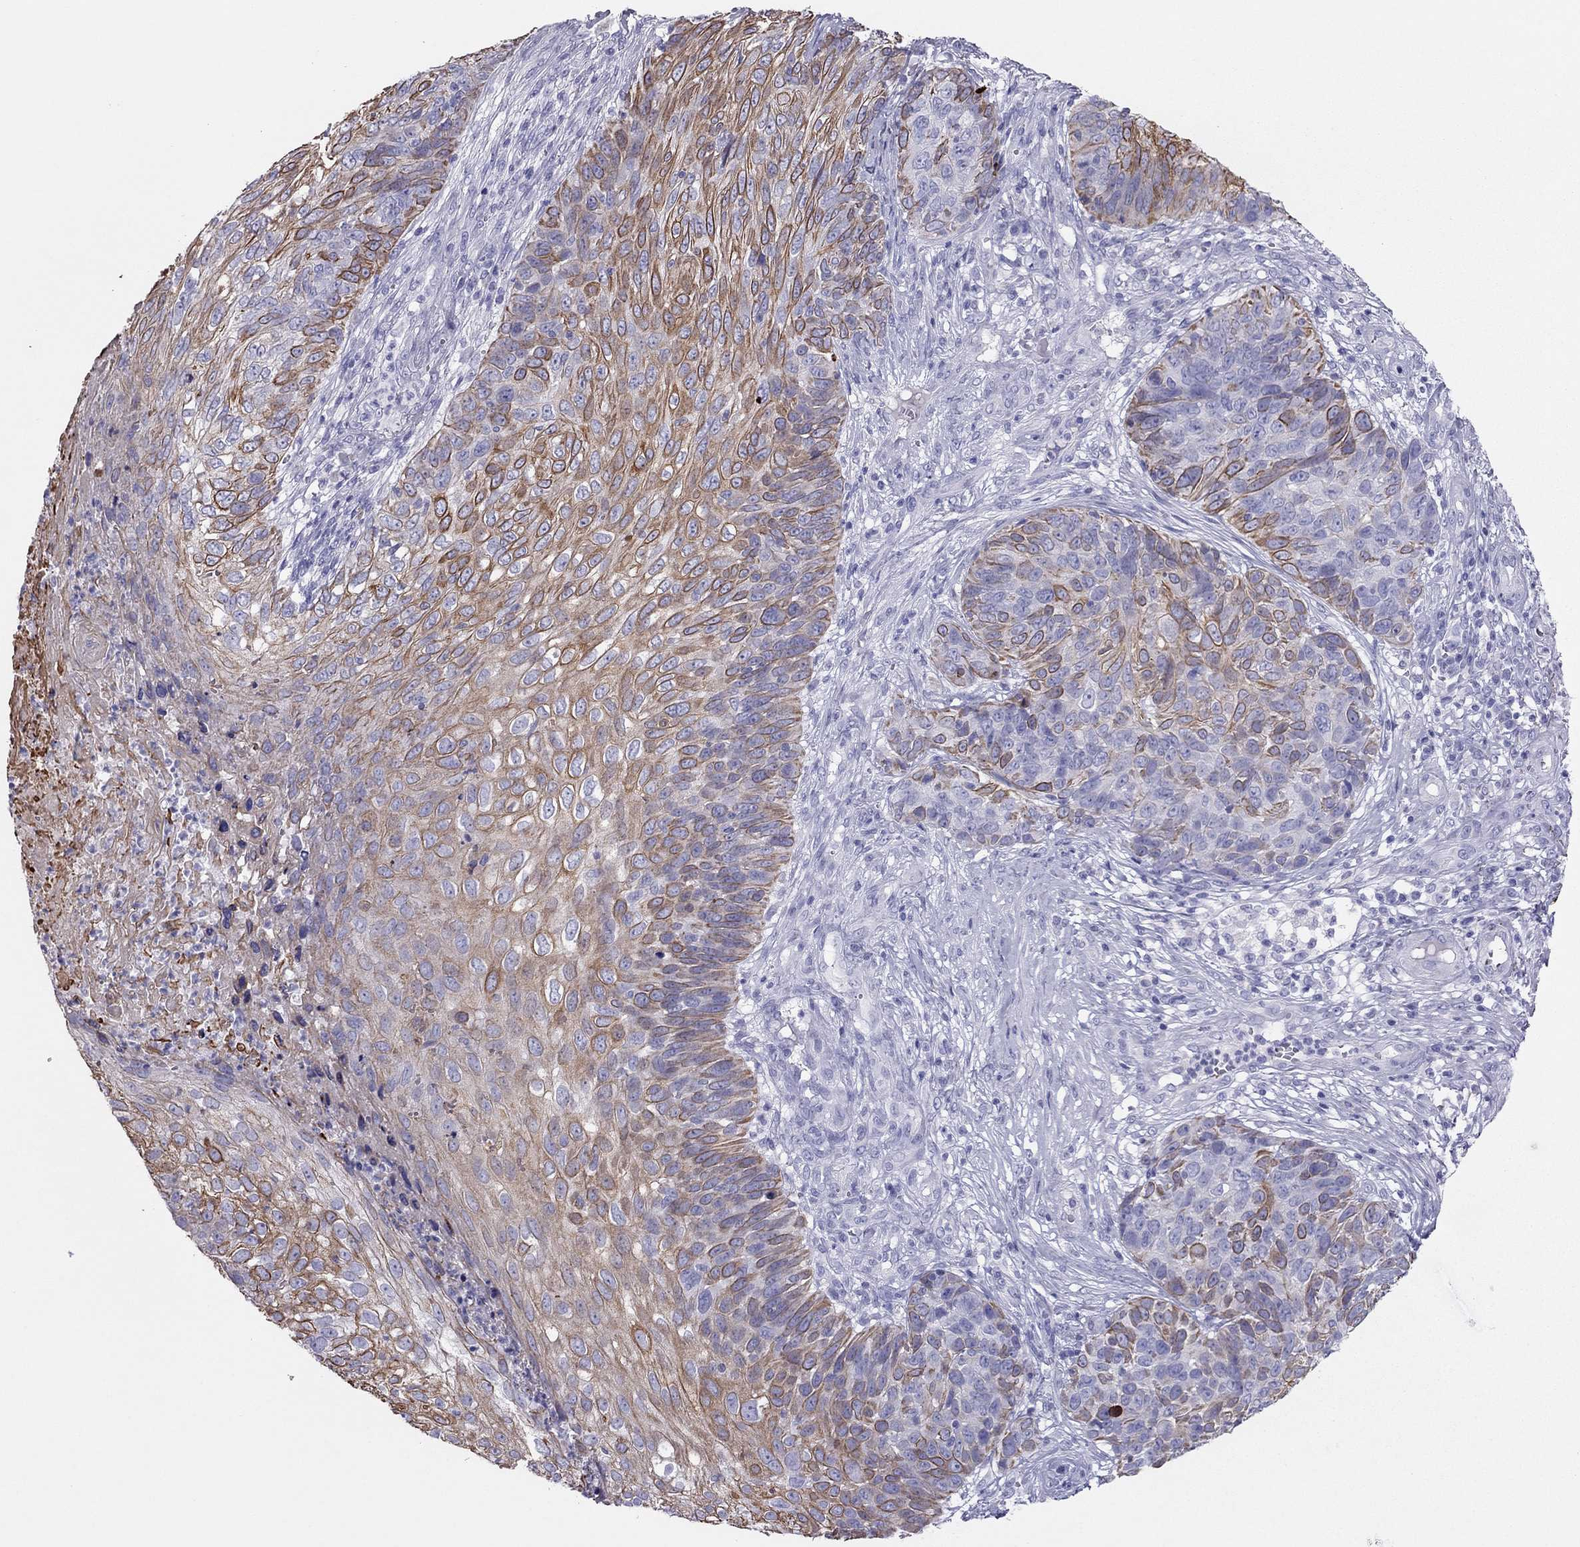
{"staining": {"intensity": "moderate", "quantity": ">75%", "location": "cytoplasmic/membranous"}, "tissue": "skin cancer", "cell_type": "Tumor cells", "image_type": "cancer", "snomed": [{"axis": "morphology", "description": "Squamous cell carcinoma, NOS"}, {"axis": "topography", "description": "Skin"}], "caption": "The photomicrograph reveals a brown stain indicating the presence of a protein in the cytoplasmic/membranous of tumor cells in squamous cell carcinoma (skin).", "gene": "MAEL", "patient": {"sex": "male", "age": 92}}